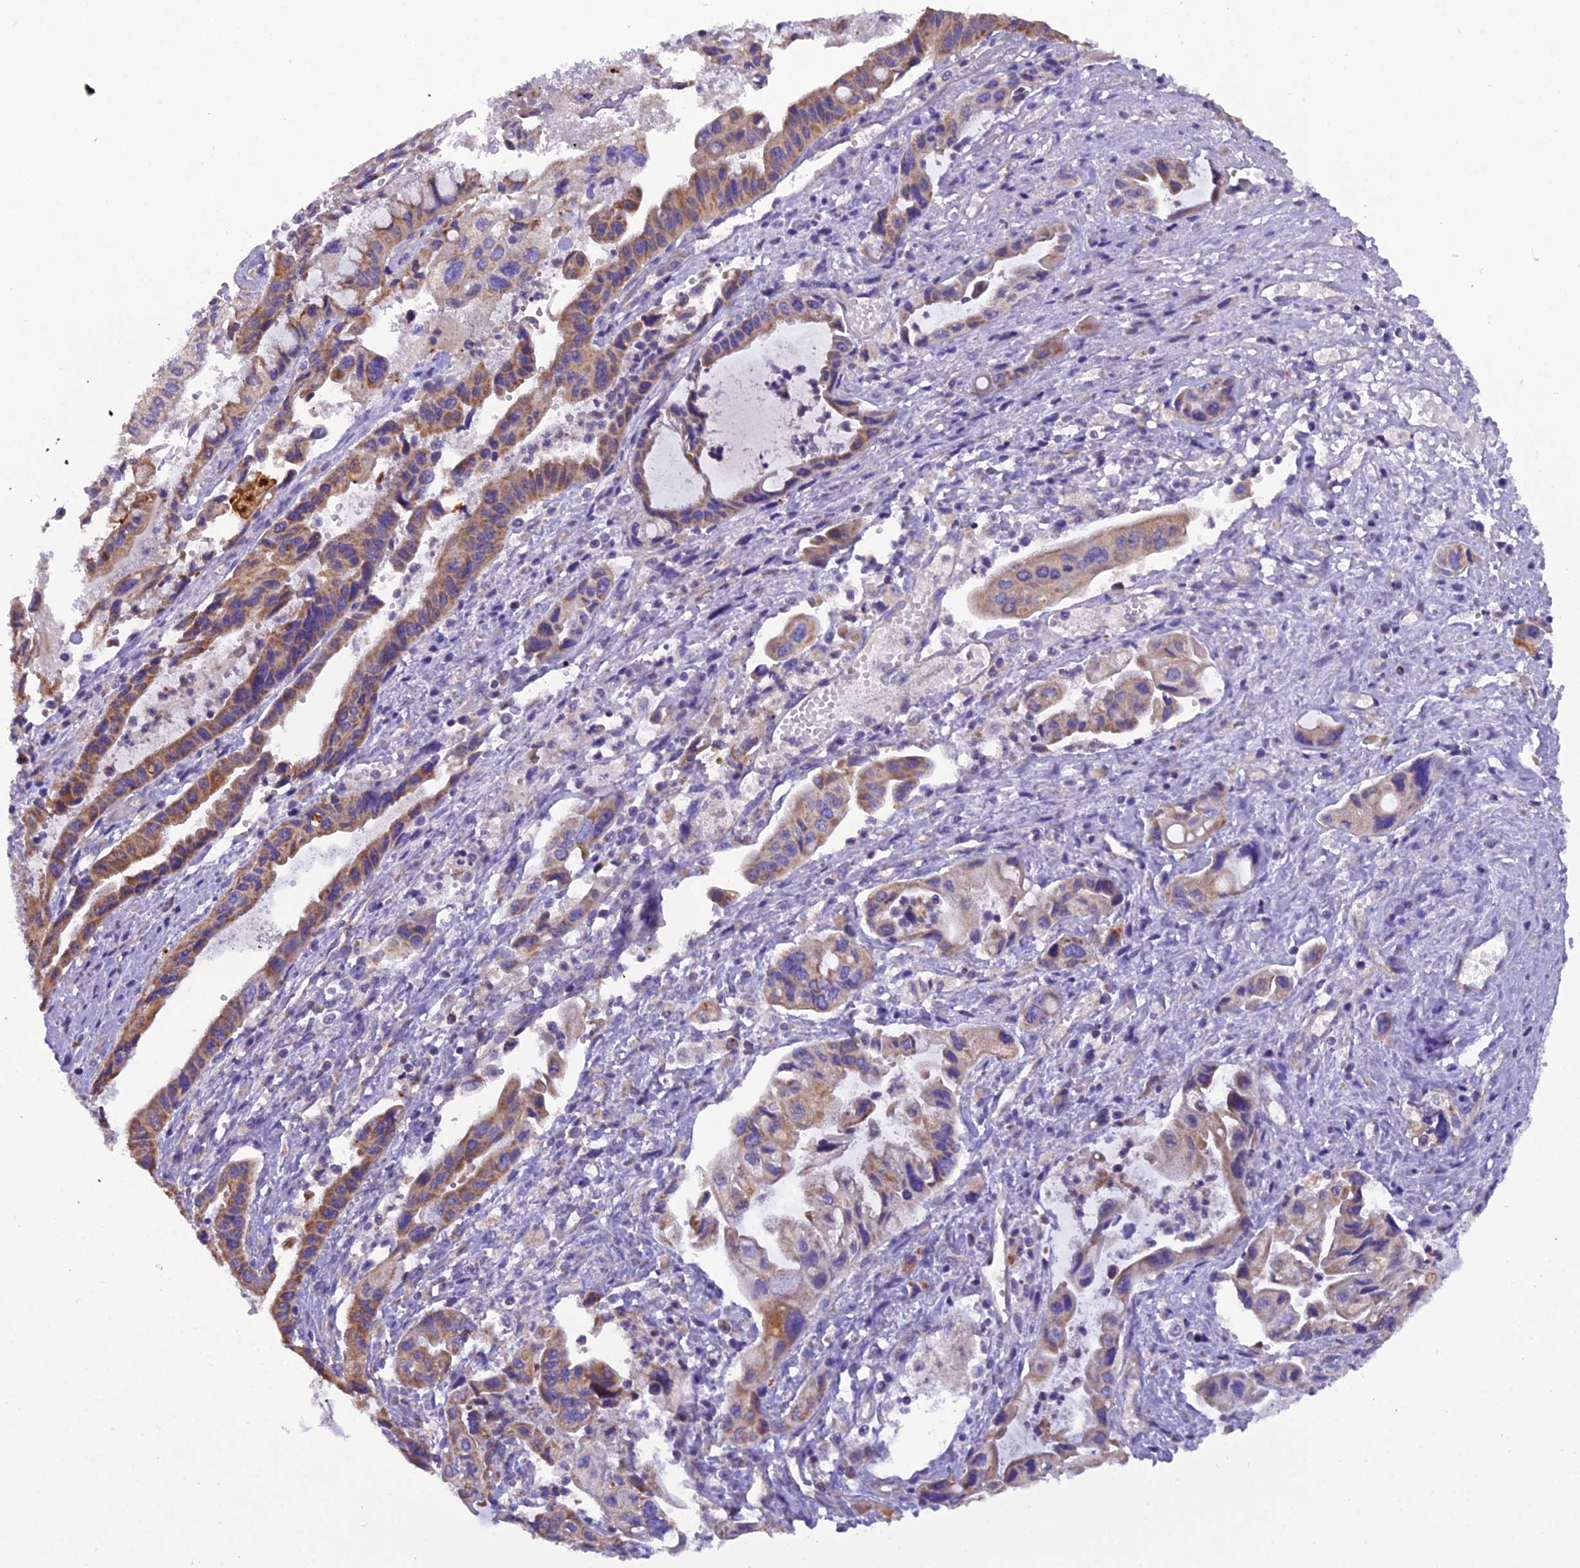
{"staining": {"intensity": "moderate", "quantity": ">75%", "location": "cytoplasmic/membranous"}, "tissue": "pancreatic cancer", "cell_type": "Tumor cells", "image_type": "cancer", "snomed": [{"axis": "morphology", "description": "Adenocarcinoma, NOS"}, {"axis": "topography", "description": "Pancreas"}], "caption": "The photomicrograph shows staining of adenocarcinoma (pancreatic), revealing moderate cytoplasmic/membranous protein expression (brown color) within tumor cells.", "gene": "GPD1", "patient": {"sex": "female", "age": 50}}